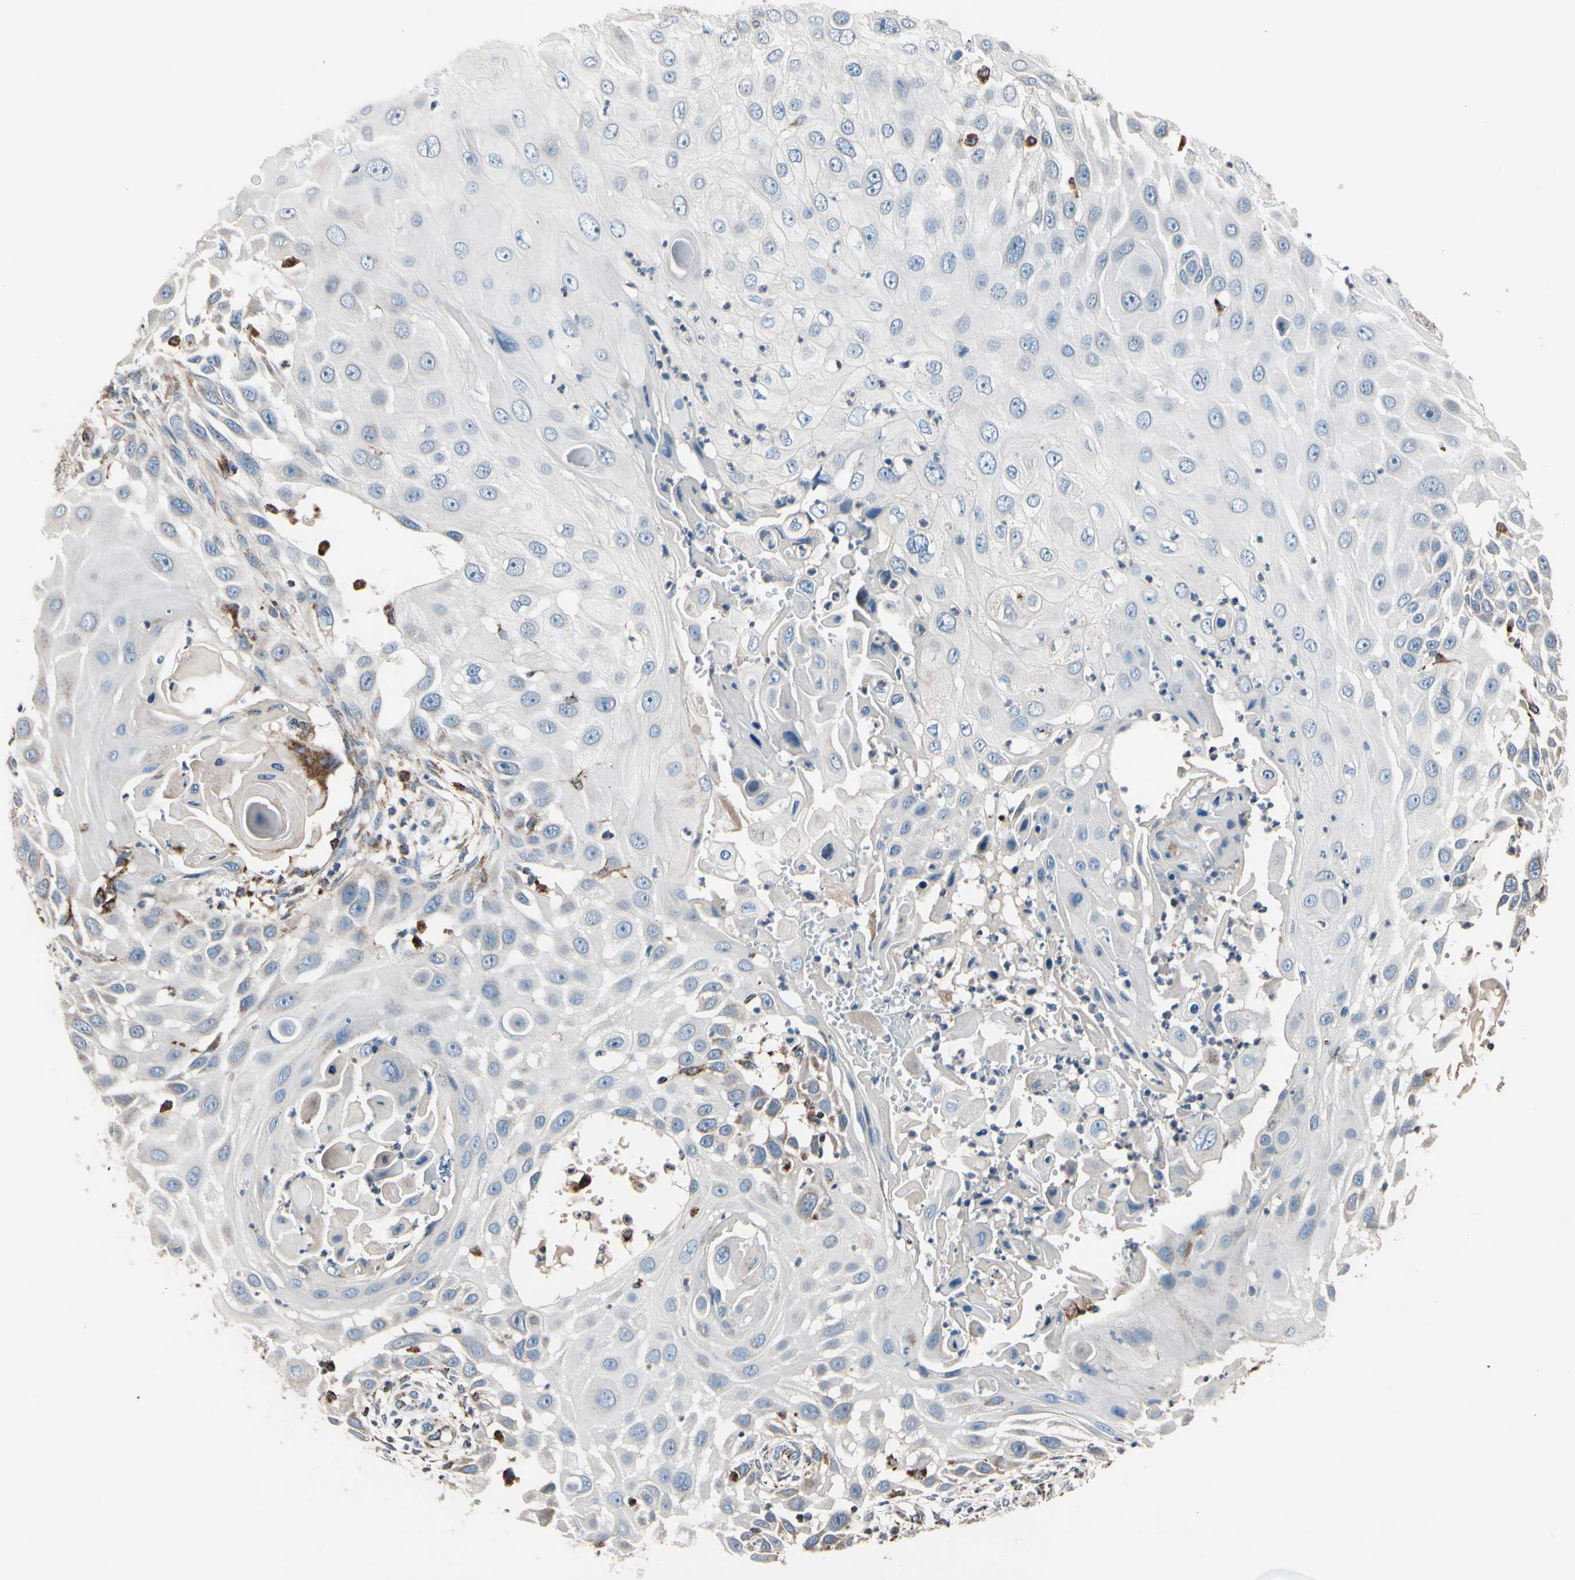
{"staining": {"intensity": "negative", "quantity": "none", "location": "none"}, "tissue": "skin cancer", "cell_type": "Tumor cells", "image_type": "cancer", "snomed": [{"axis": "morphology", "description": "Squamous cell carcinoma, NOS"}, {"axis": "topography", "description": "Skin"}], "caption": "Immunohistochemistry micrograph of skin cancer stained for a protein (brown), which displays no positivity in tumor cells. Nuclei are stained in blue.", "gene": "TMEM176A", "patient": {"sex": "female", "age": 44}}